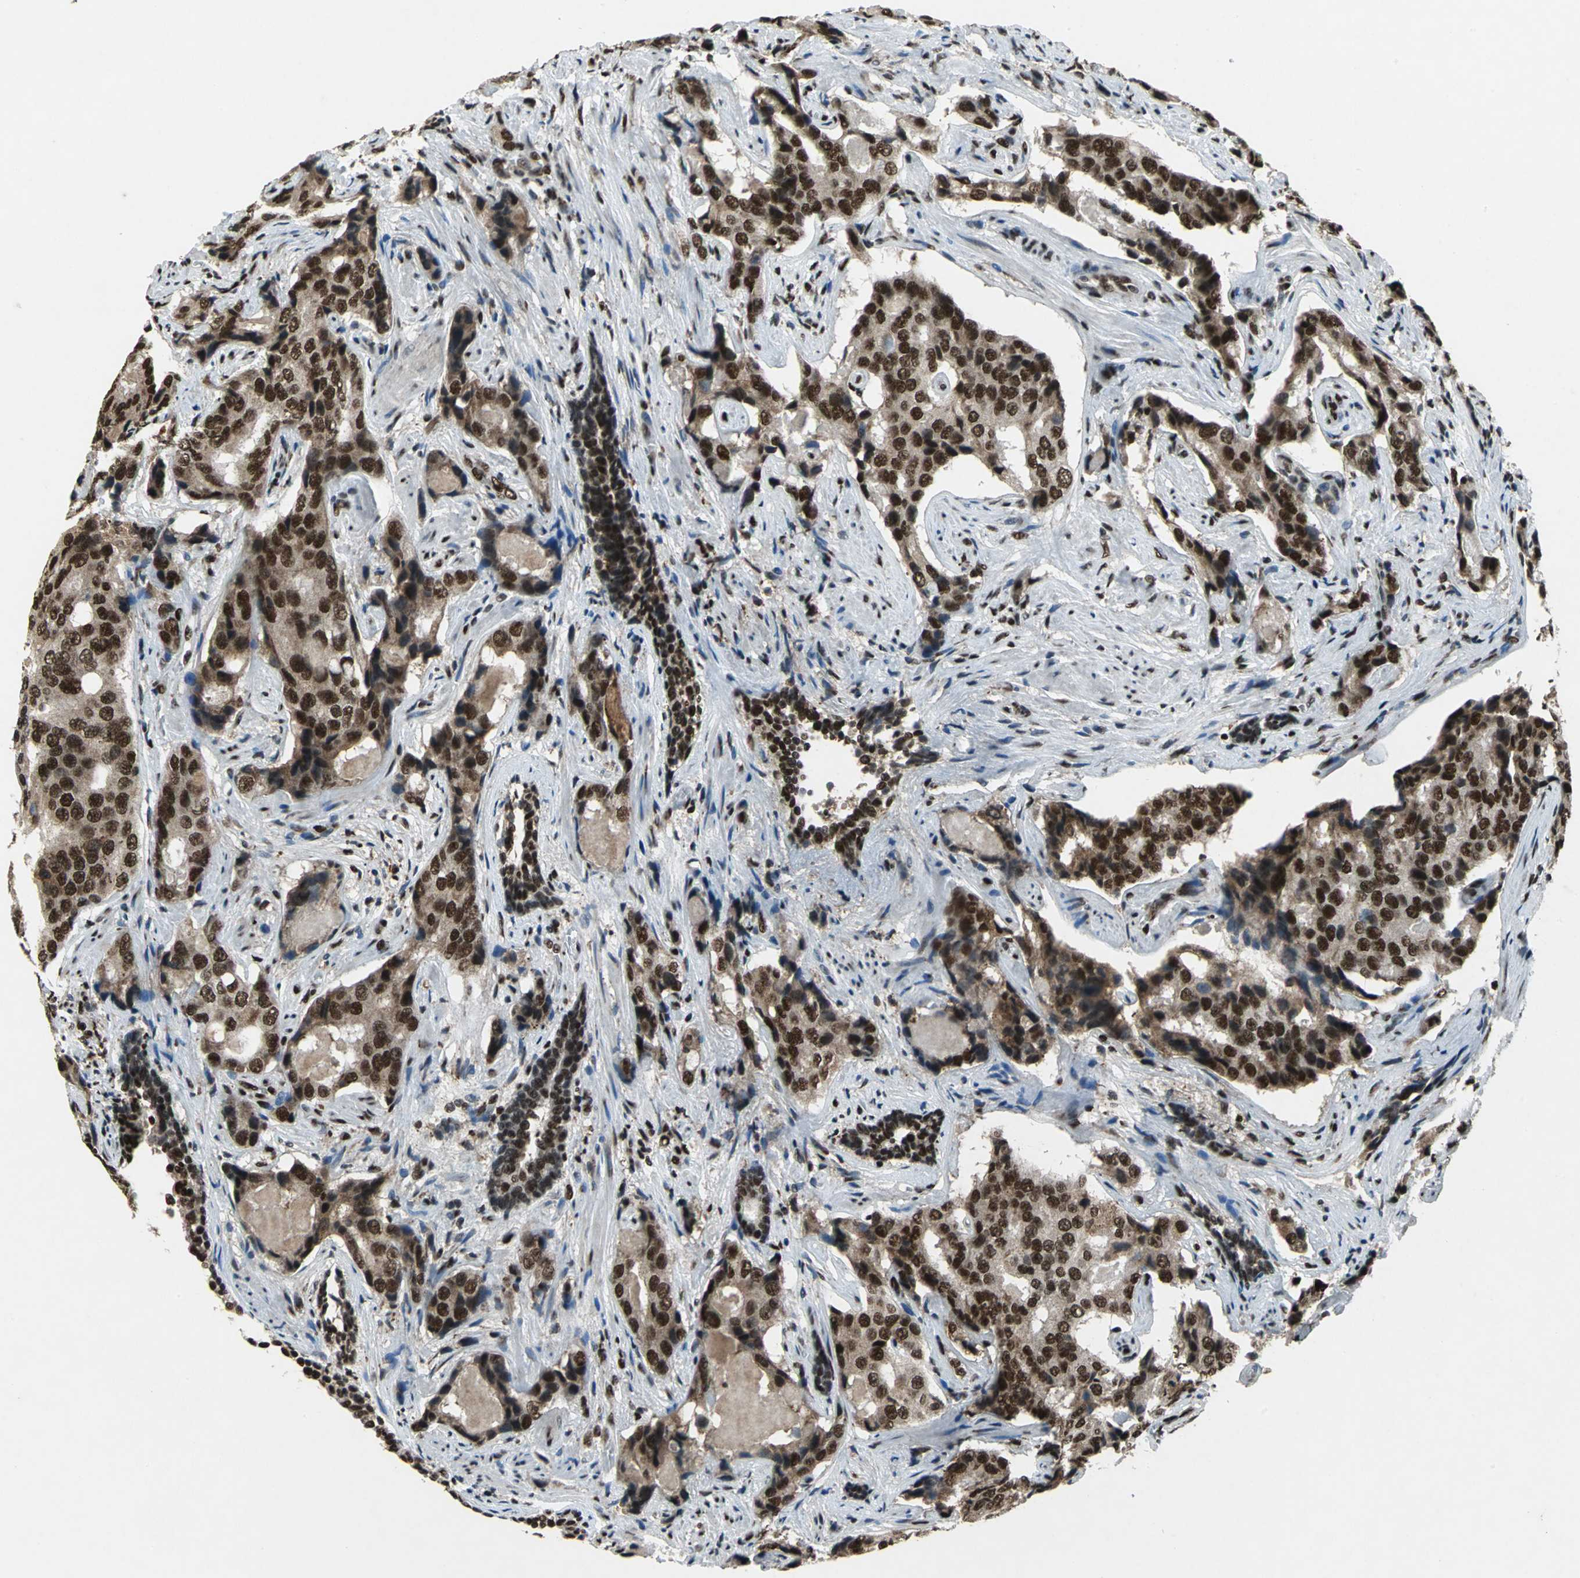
{"staining": {"intensity": "strong", "quantity": ">75%", "location": "cytoplasmic/membranous,nuclear"}, "tissue": "prostate cancer", "cell_type": "Tumor cells", "image_type": "cancer", "snomed": [{"axis": "morphology", "description": "Adenocarcinoma, High grade"}, {"axis": "topography", "description": "Prostate"}], "caption": "Protein analysis of prostate cancer (adenocarcinoma (high-grade)) tissue shows strong cytoplasmic/membranous and nuclear staining in about >75% of tumor cells.", "gene": "MTA2", "patient": {"sex": "male", "age": 58}}